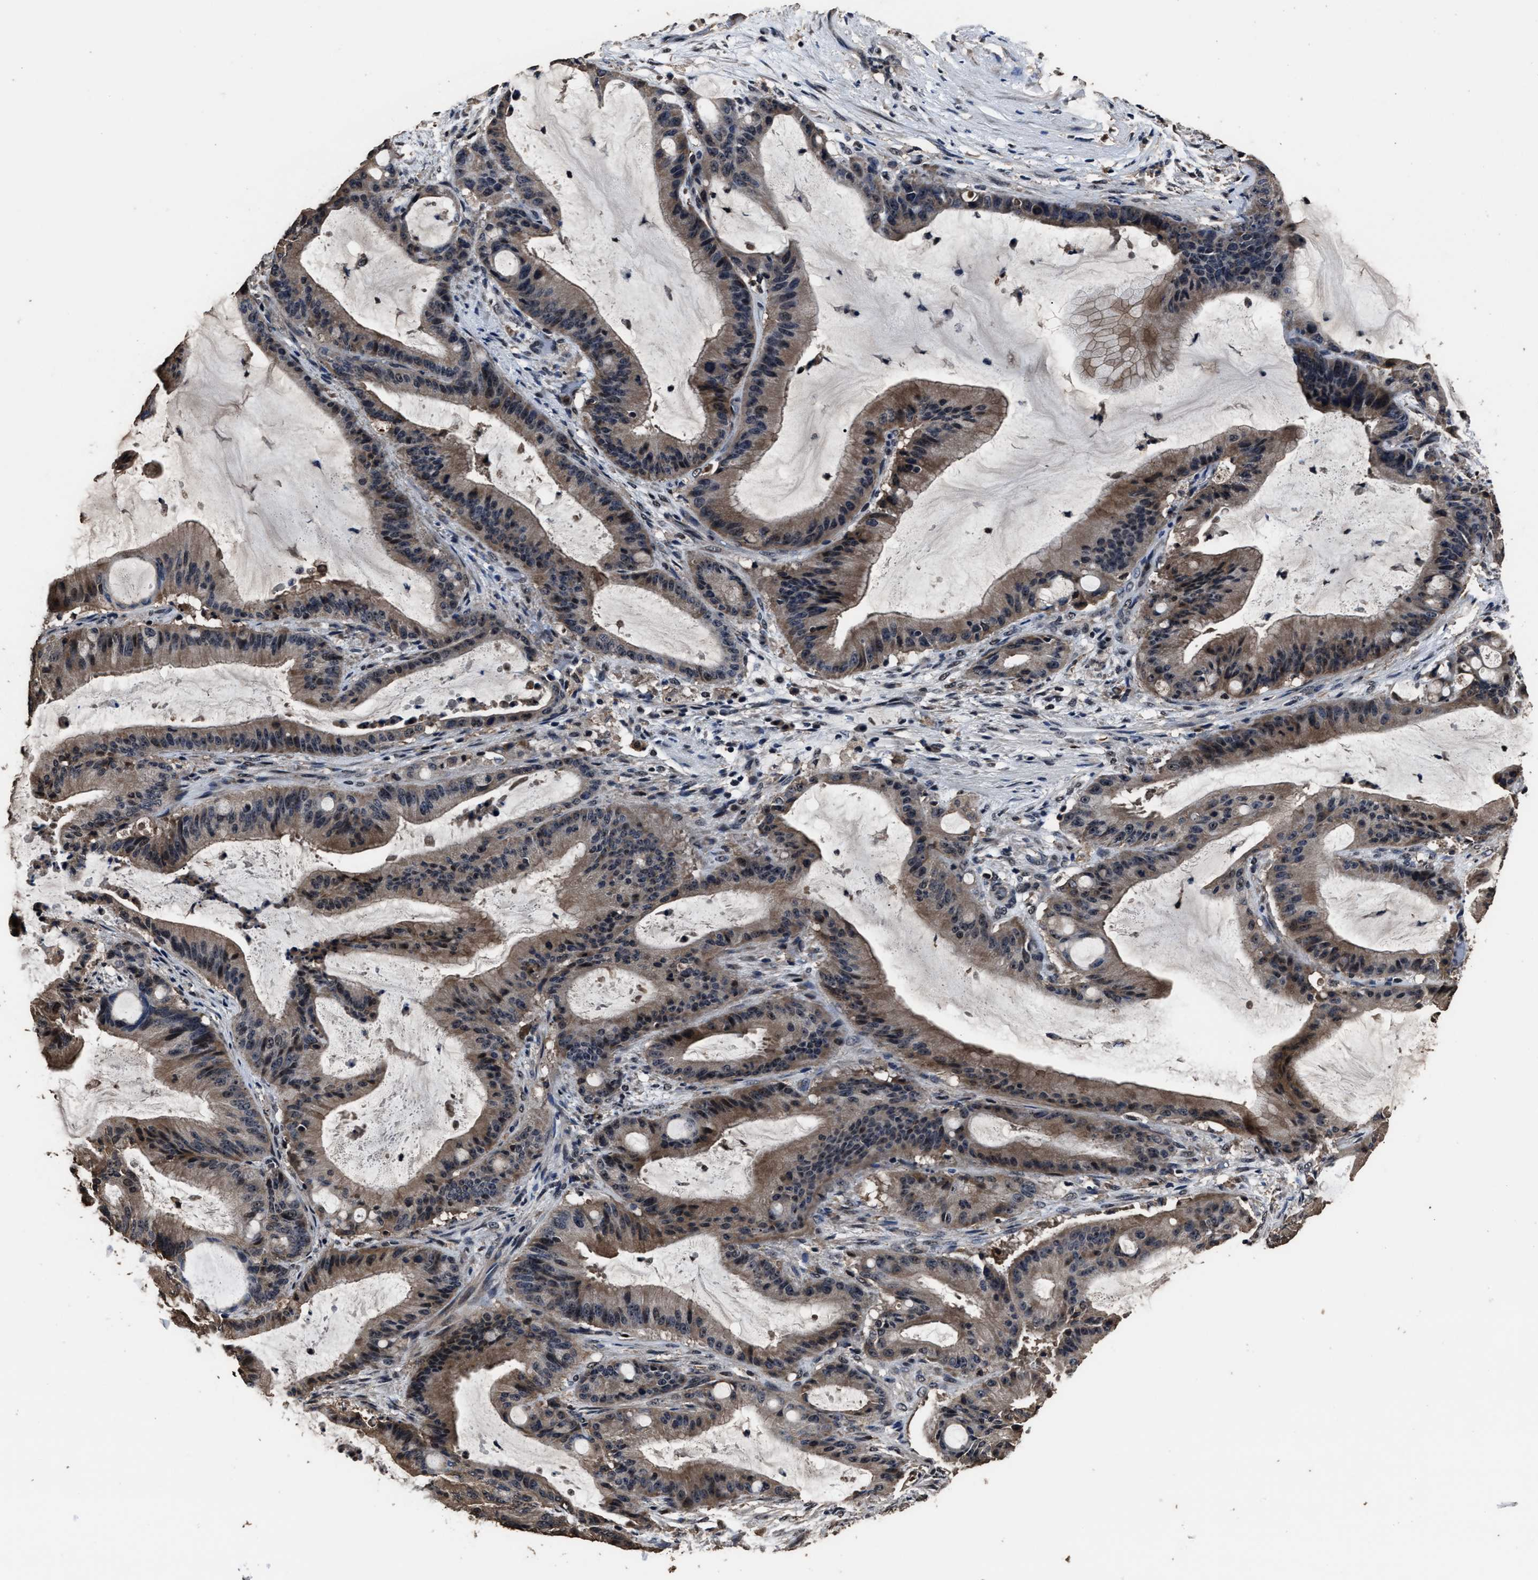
{"staining": {"intensity": "moderate", "quantity": ">75%", "location": "cytoplasmic/membranous,nuclear"}, "tissue": "liver cancer", "cell_type": "Tumor cells", "image_type": "cancer", "snomed": [{"axis": "morphology", "description": "Normal tissue, NOS"}, {"axis": "morphology", "description": "Cholangiocarcinoma"}, {"axis": "topography", "description": "Liver"}, {"axis": "topography", "description": "Peripheral nerve tissue"}], "caption": "Liver cancer (cholangiocarcinoma) stained for a protein (brown) shows moderate cytoplasmic/membranous and nuclear positive staining in approximately >75% of tumor cells.", "gene": "RSBN1L", "patient": {"sex": "female", "age": 73}}